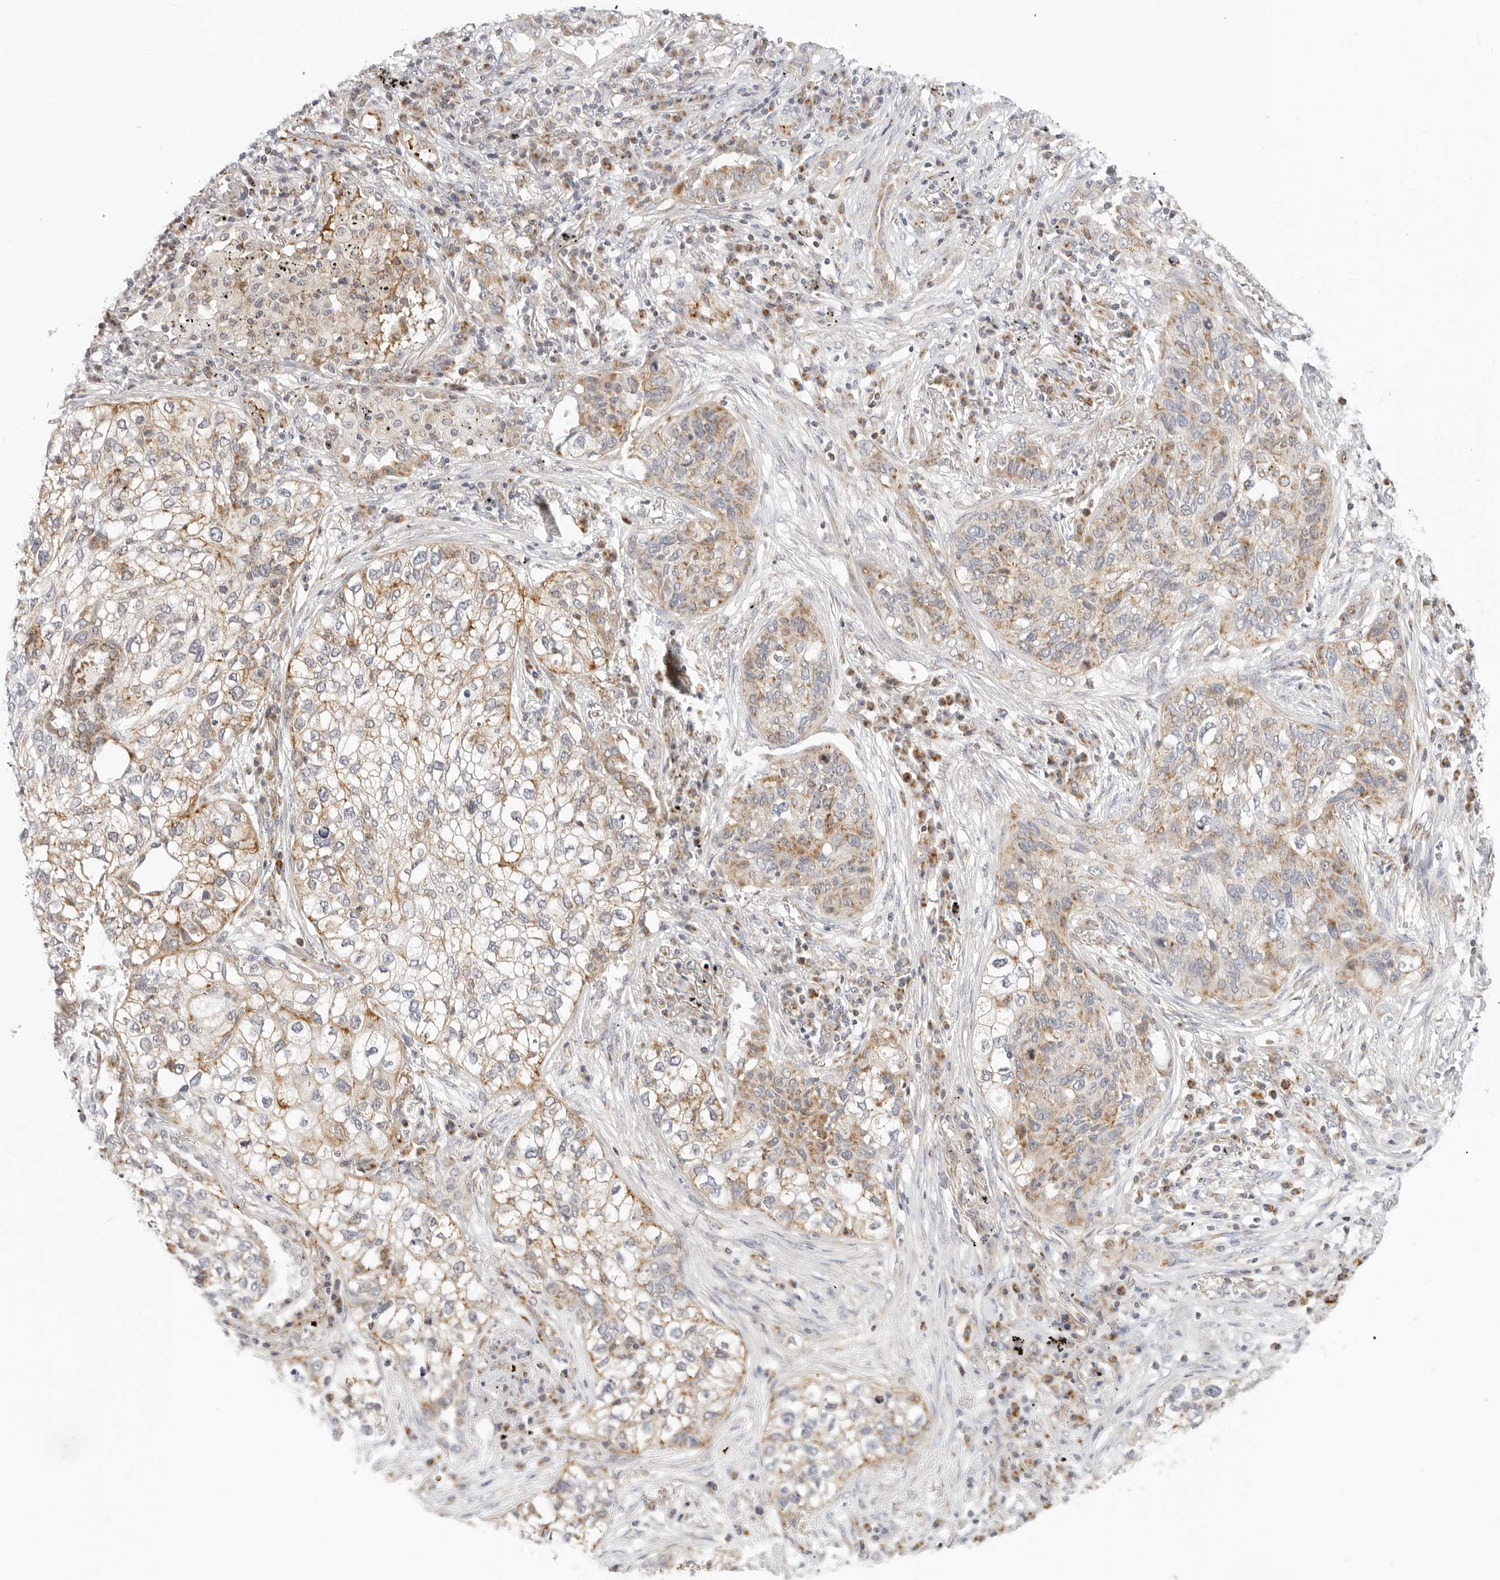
{"staining": {"intensity": "moderate", "quantity": ">75%", "location": "cytoplasmic/membranous"}, "tissue": "lung cancer", "cell_type": "Tumor cells", "image_type": "cancer", "snomed": [{"axis": "morphology", "description": "Squamous cell carcinoma, NOS"}, {"axis": "topography", "description": "Lung"}], "caption": "Squamous cell carcinoma (lung) was stained to show a protein in brown. There is medium levels of moderate cytoplasmic/membranous positivity in approximately >75% of tumor cells.", "gene": "RC3H1", "patient": {"sex": "female", "age": 63}}